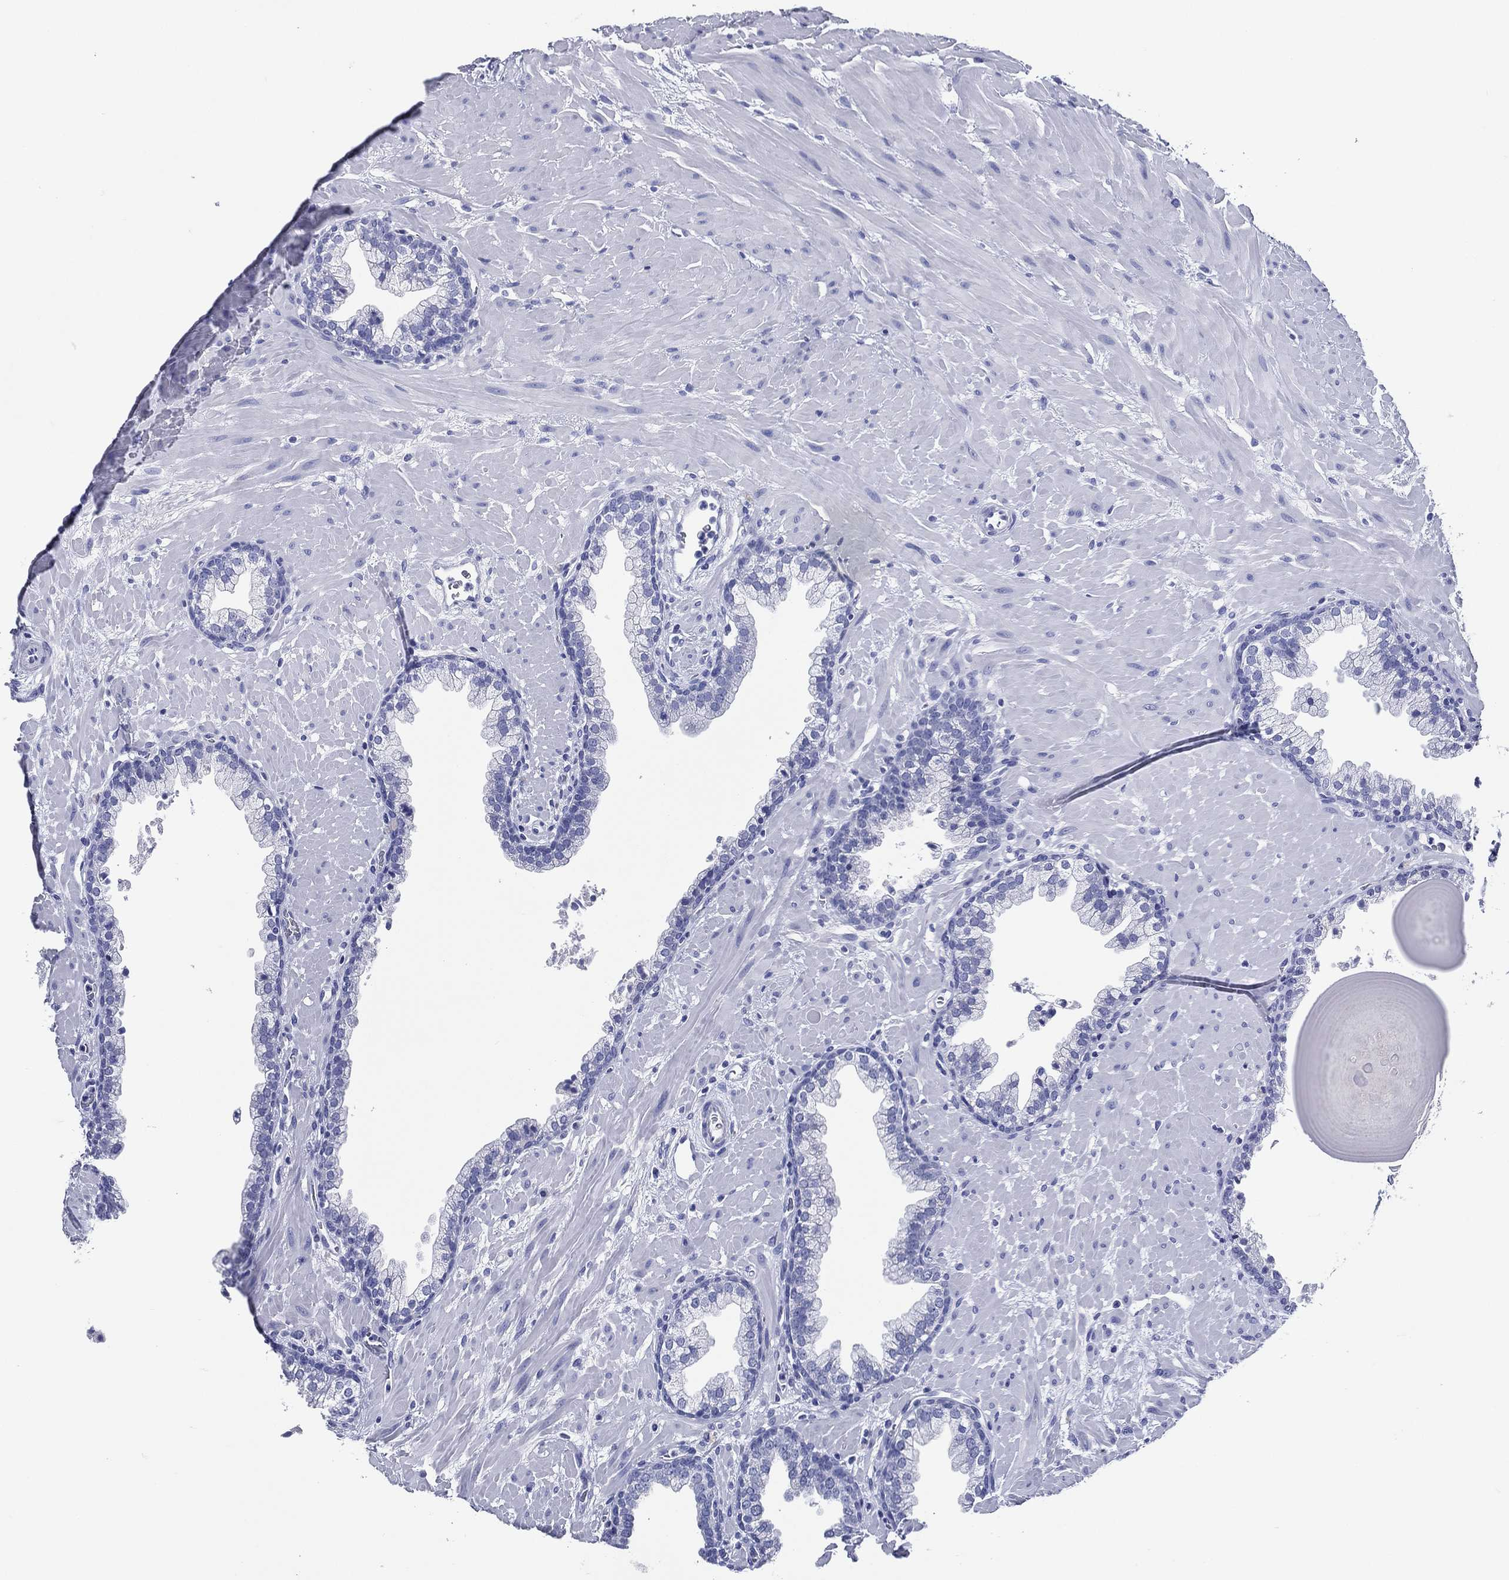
{"staining": {"intensity": "negative", "quantity": "none", "location": "none"}, "tissue": "prostate", "cell_type": "Glandular cells", "image_type": "normal", "snomed": [{"axis": "morphology", "description": "Normal tissue, NOS"}, {"axis": "topography", "description": "Prostate"}], "caption": "IHC micrograph of benign prostate stained for a protein (brown), which reveals no staining in glandular cells.", "gene": "ACE2", "patient": {"sex": "male", "age": 63}}